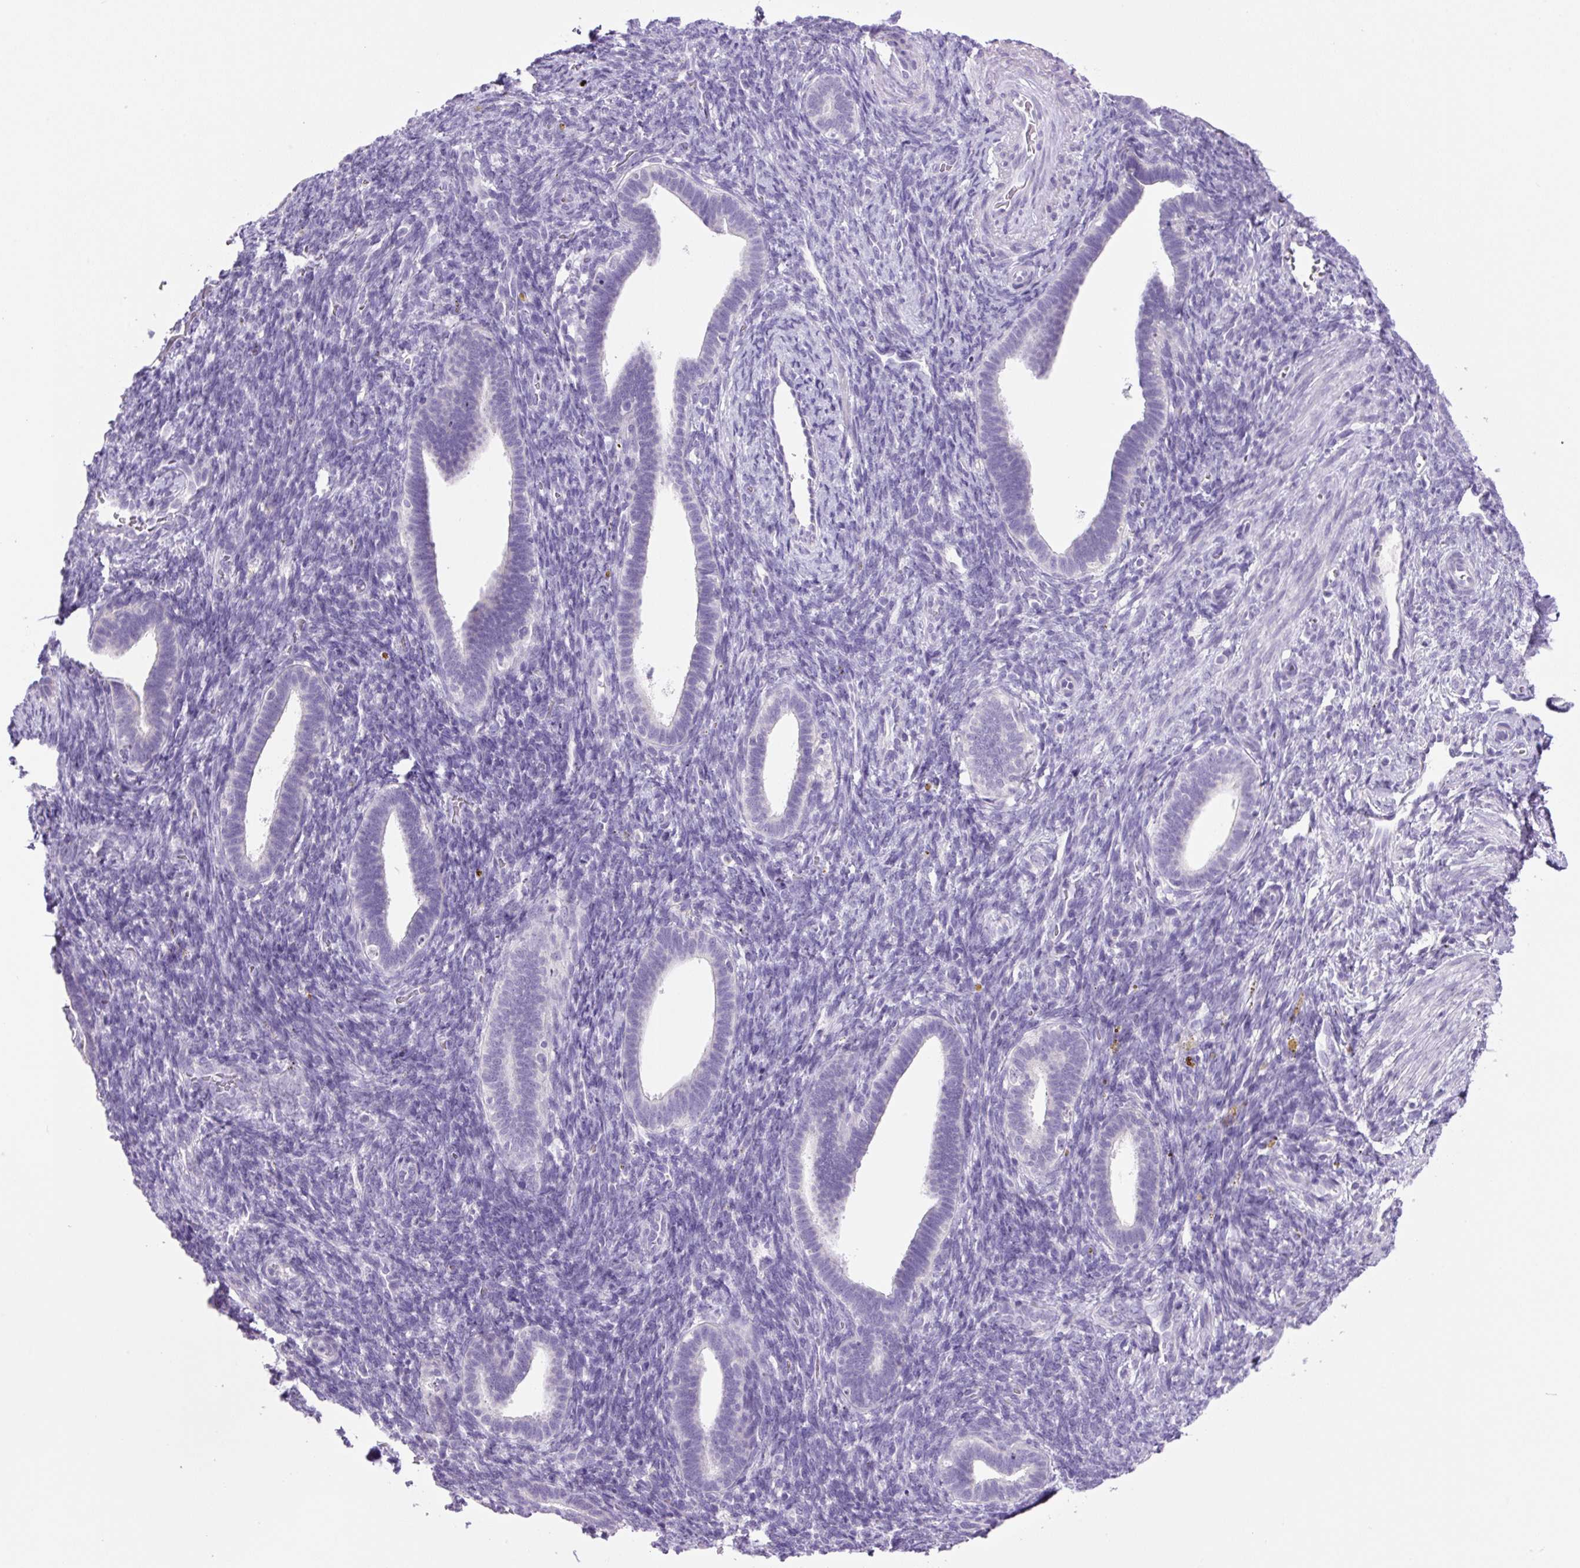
{"staining": {"intensity": "negative", "quantity": "none", "location": "none"}, "tissue": "endometrium", "cell_type": "Cells in endometrial stroma", "image_type": "normal", "snomed": [{"axis": "morphology", "description": "Normal tissue, NOS"}, {"axis": "topography", "description": "Endometrium"}], "caption": "IHC micrograph of normal endometrium: human endometrium stained with DAB demonstrates no significant protein expression in cells in endometrial stroma.", "gene": "CHGA", "patient": {"sex": "female", "age": 34}}